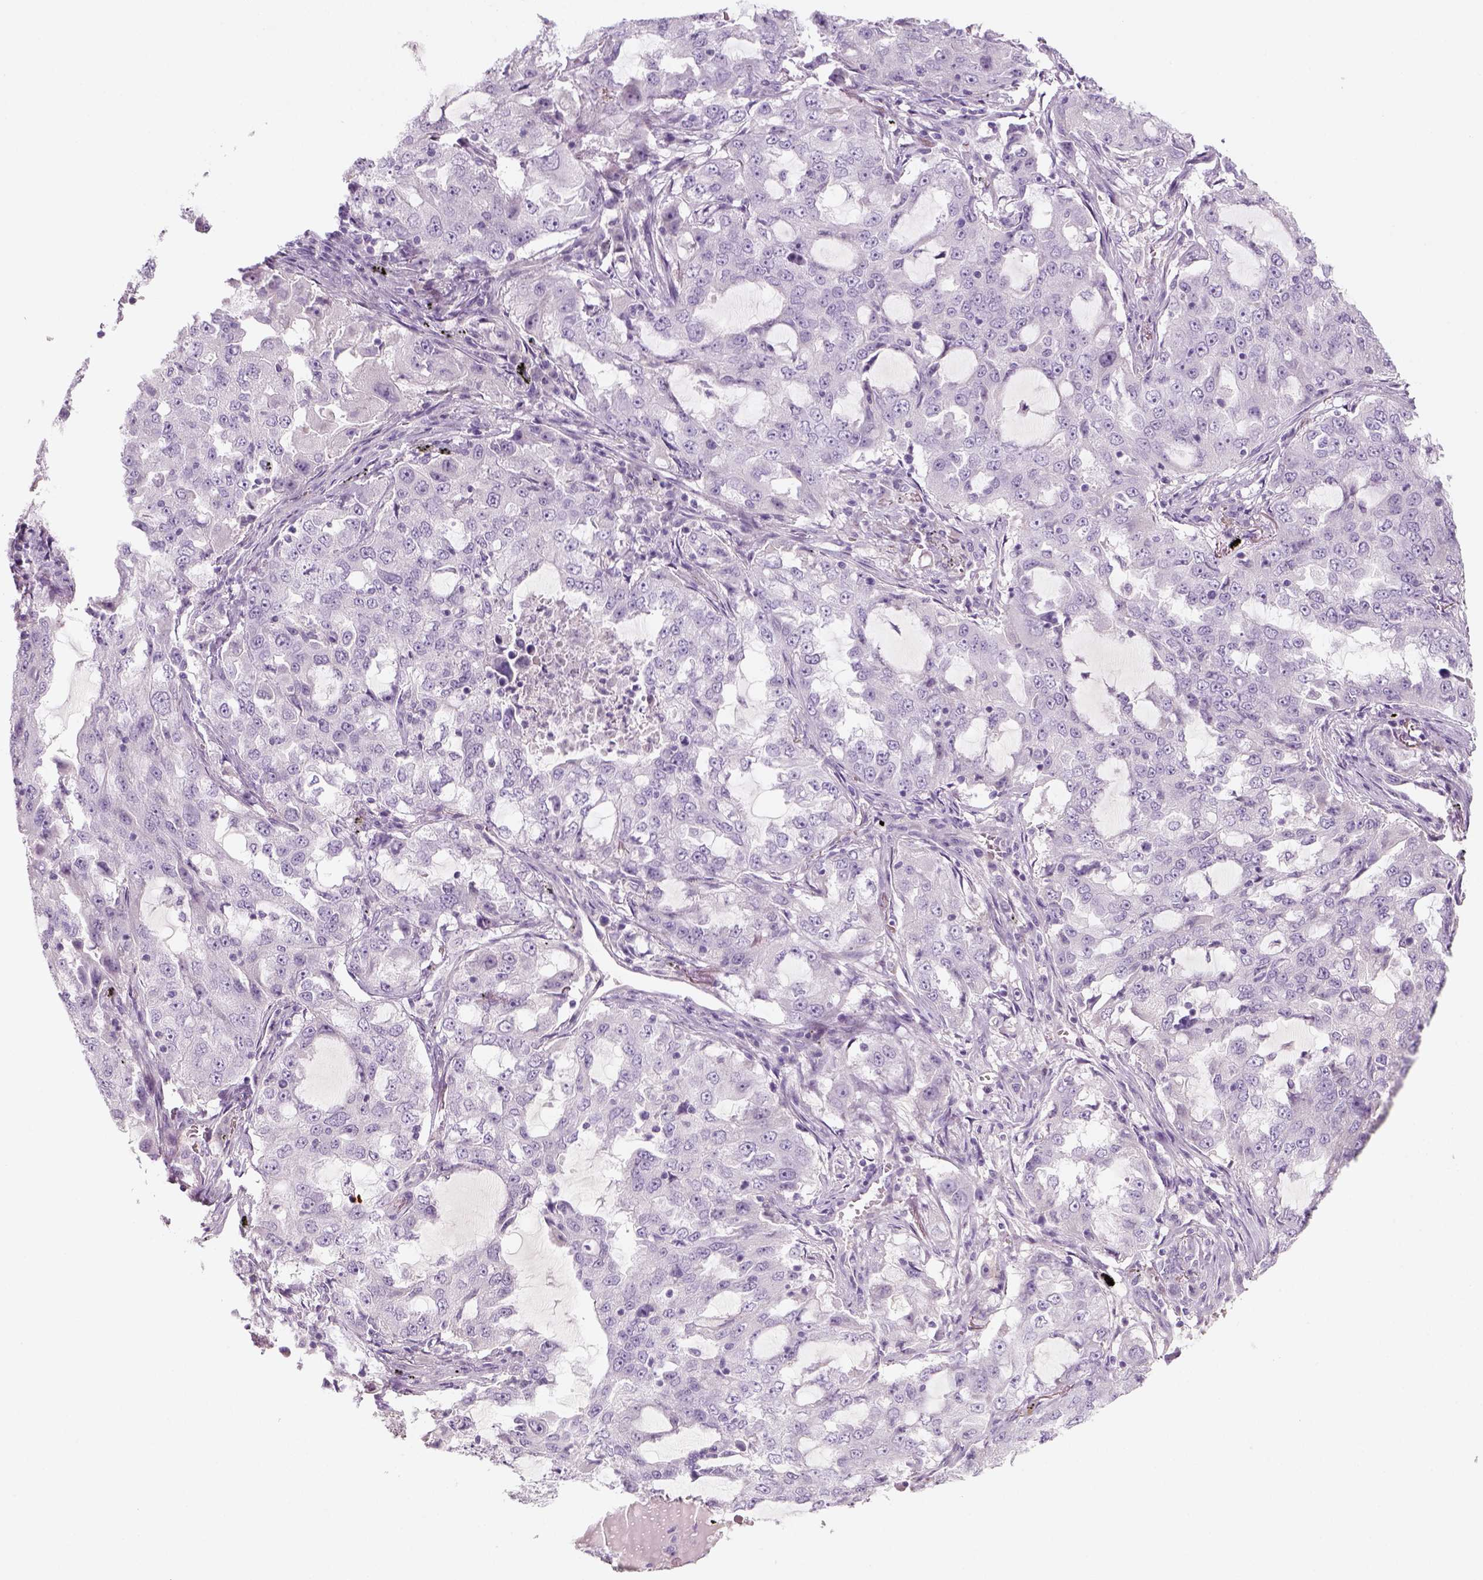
{"staining": {"intensity": "negative", "quantity": "none", "location": "none"}, "tissue": "lung cancer", "cell_type": "Tumor cells", "image_type": "cancer", "snomed": [{"axis": "morphology", "description": "Adenocarcinoma, NOS"}, {"axis": "topography", "description": "Lung"}], "caption": "Immunohistochemical staining of human adenocarcinoma (lung) displays no significant expression in tumor cells.", "gene": "KRT25", "patient": {"sex": "female", "age": 61}}